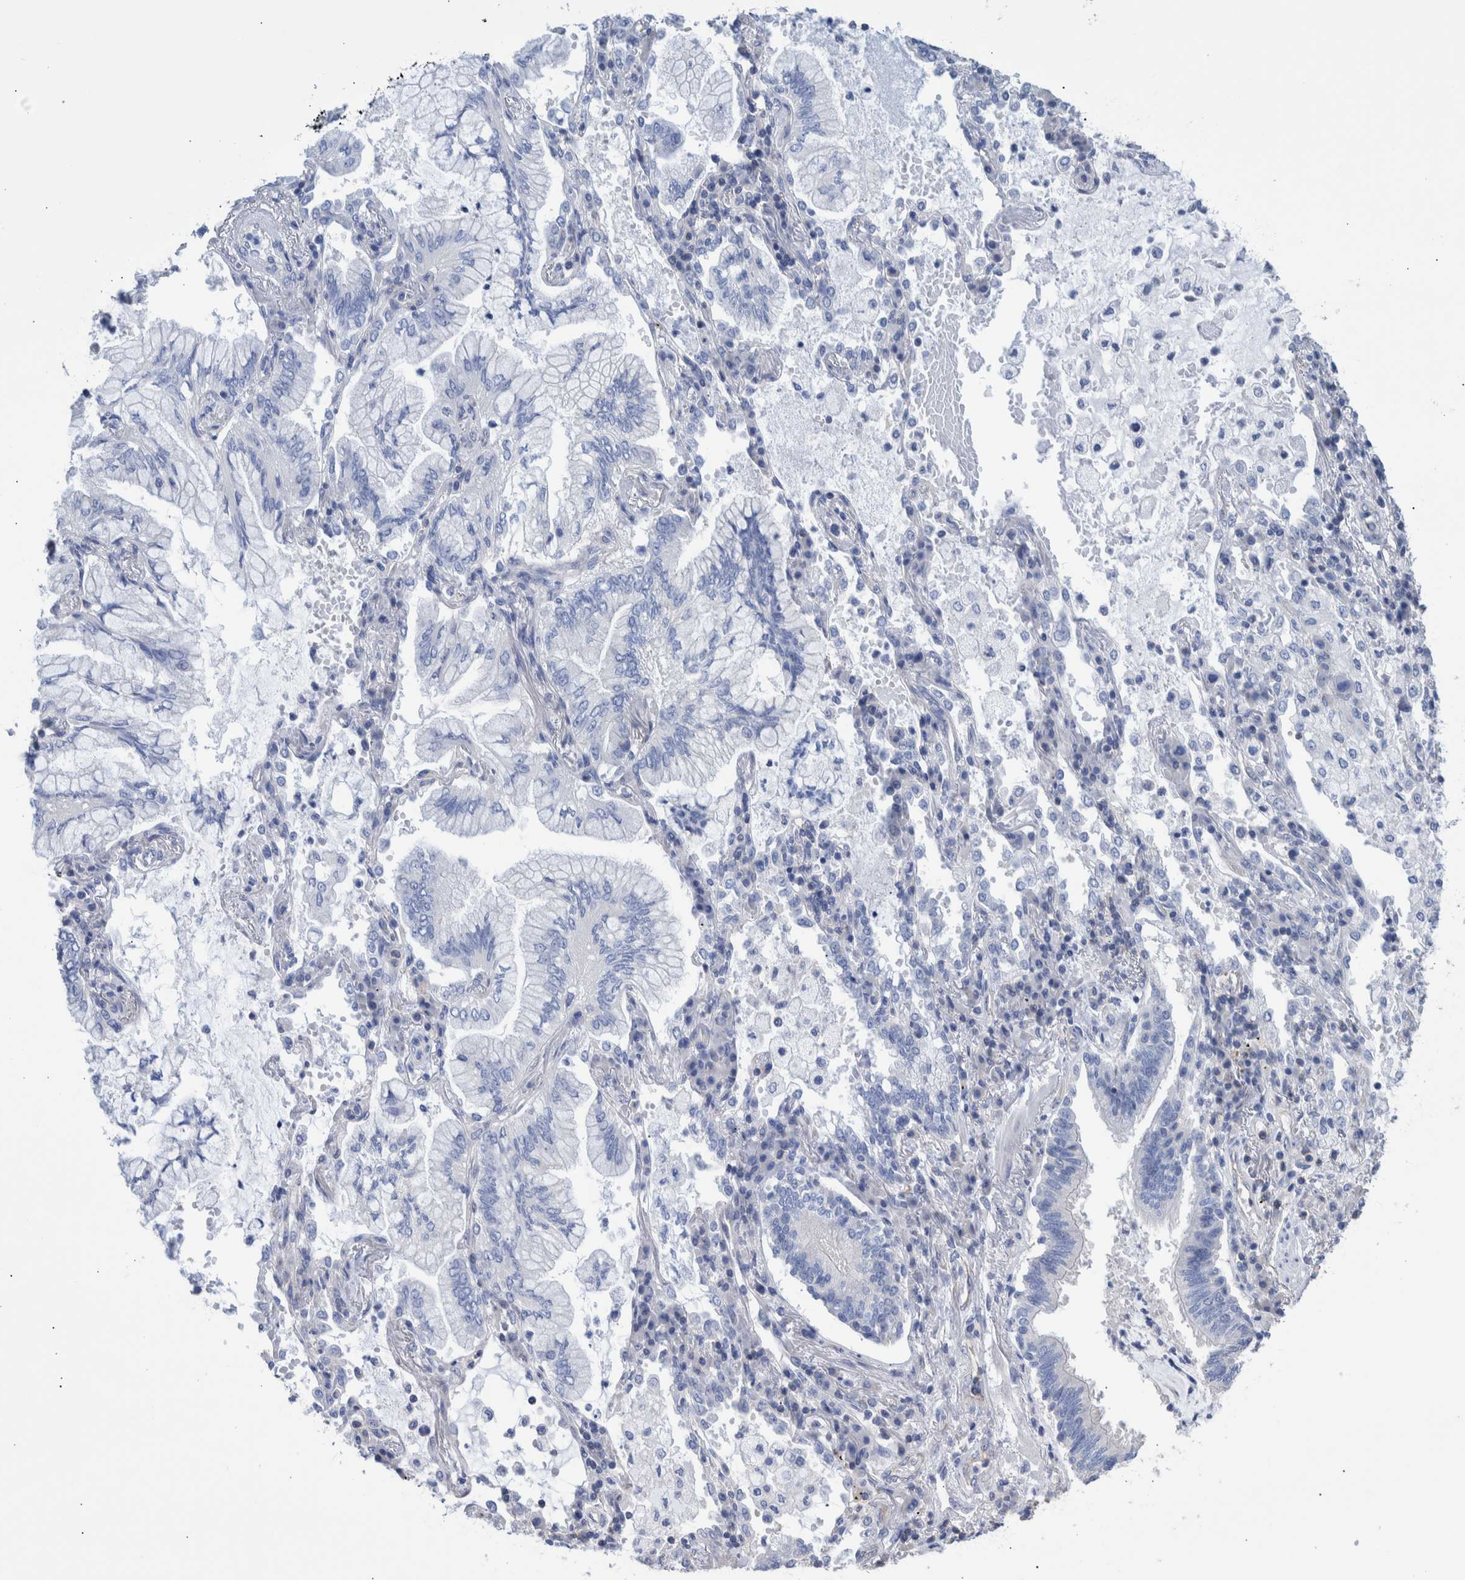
{"staining": {"intensity": "negative", "quantity": "none", "location": "none"}, "tissue": "lung cancer", "cell_type": "Tumor cells", "image_type": "cancer", "snomed": [{"axis": "morphology", "description": "Adenocarcinoma, NOS"}, {"axis": "topography", "description": "Lung"}], "caption": "The histopathology image exhibits no staining of tumor cells in lung cancer (adenocarcinoma).", "gene": "PPP3CC", "patient": {"sex": "female", "age": 70}}